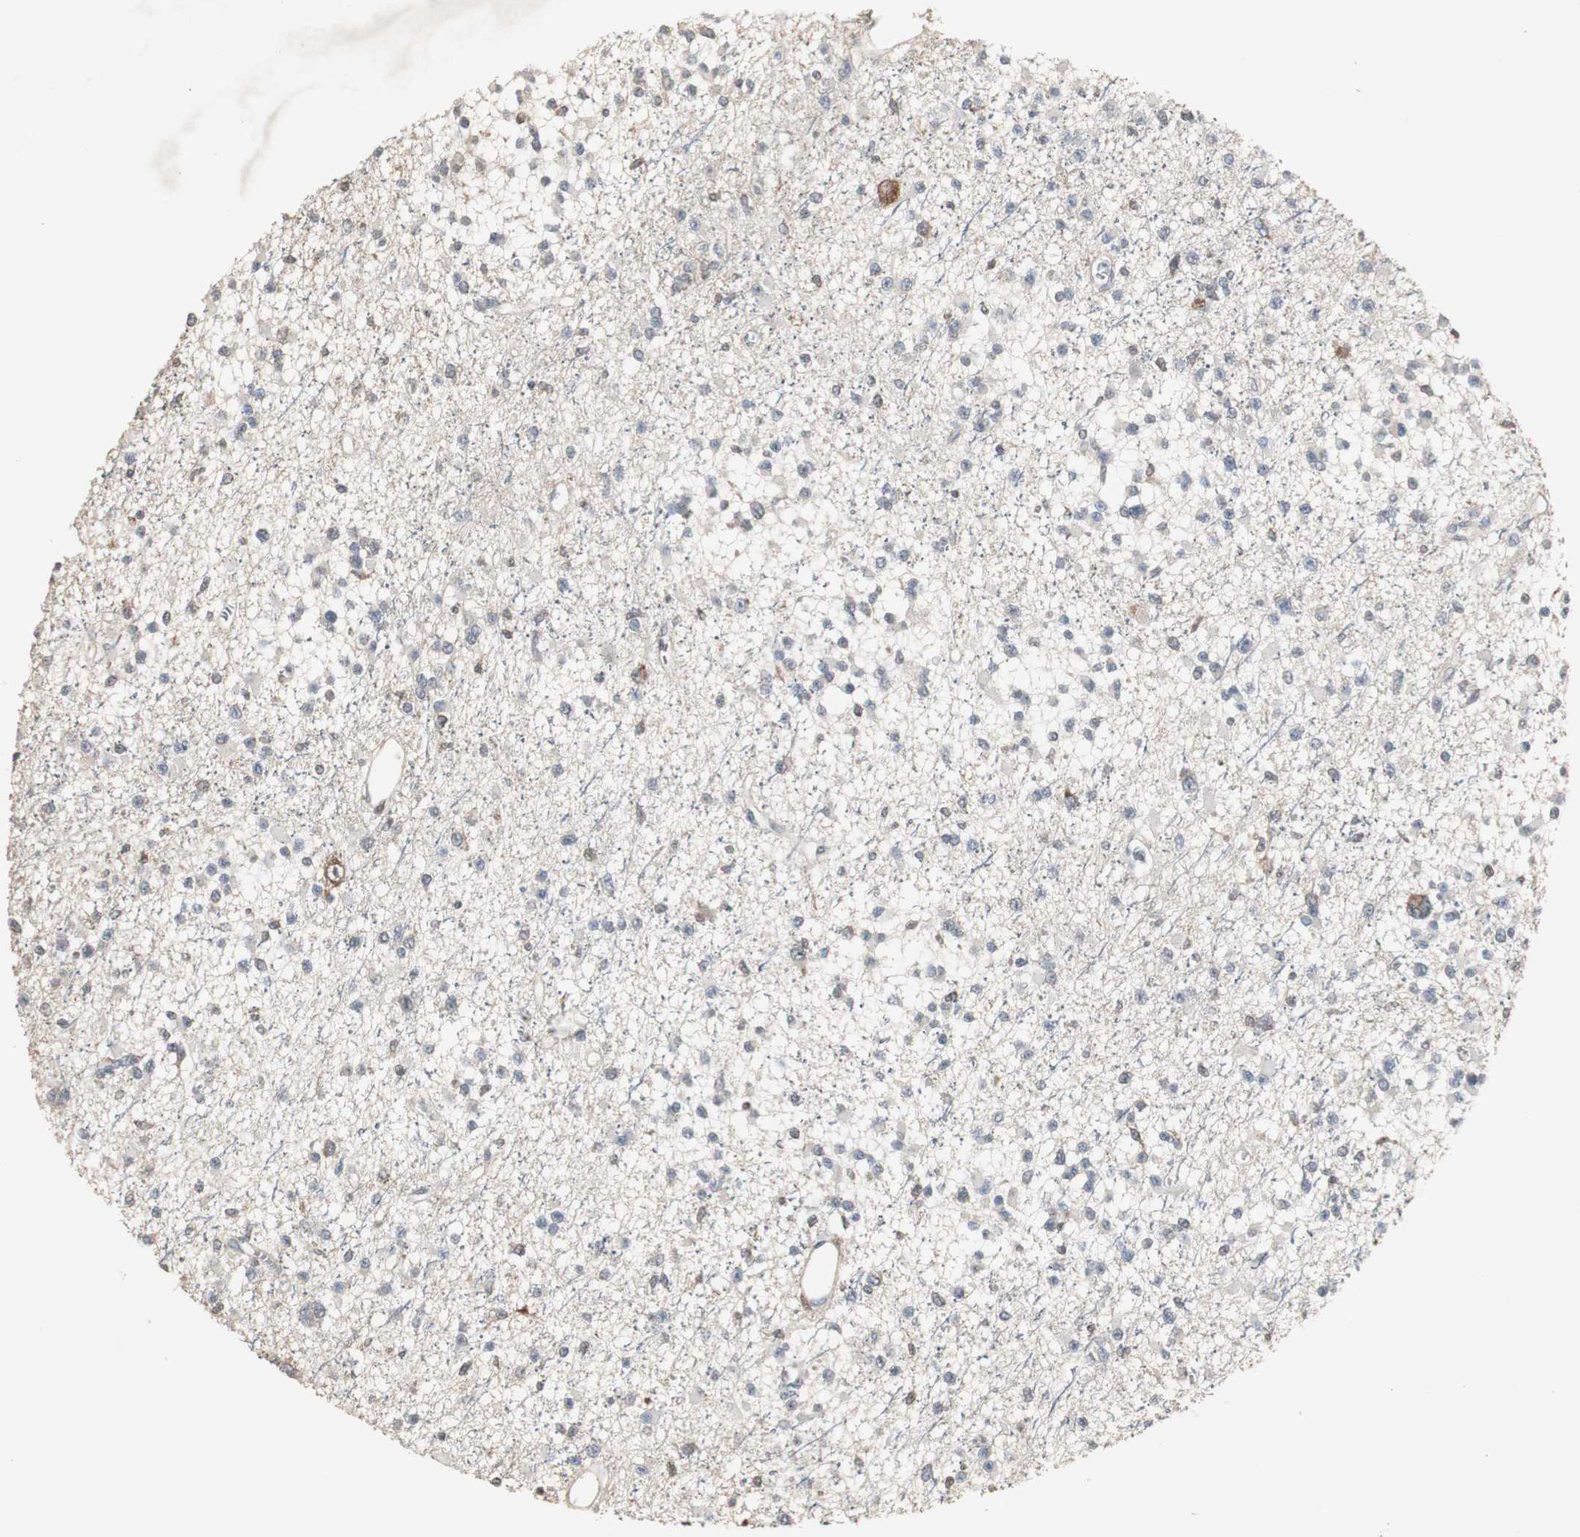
{"staining": {"intensity": "weak", "quantity": "<25%", "location": "cytoplasmic/membranous"}, "tissue": "glioma", "cell_type": "Tumor cells", "image_type": "cancer", "snomed": [{"axis": "morphology", "description": "Glioma, malignant, Low grade"}, {"axis": "topography", "description": "Brain"}], "caption": "Tumor cells are negative for protein expression in human glioma.", "gene": "HPRT1", "patient": {"sex": "female", "age": 22}}